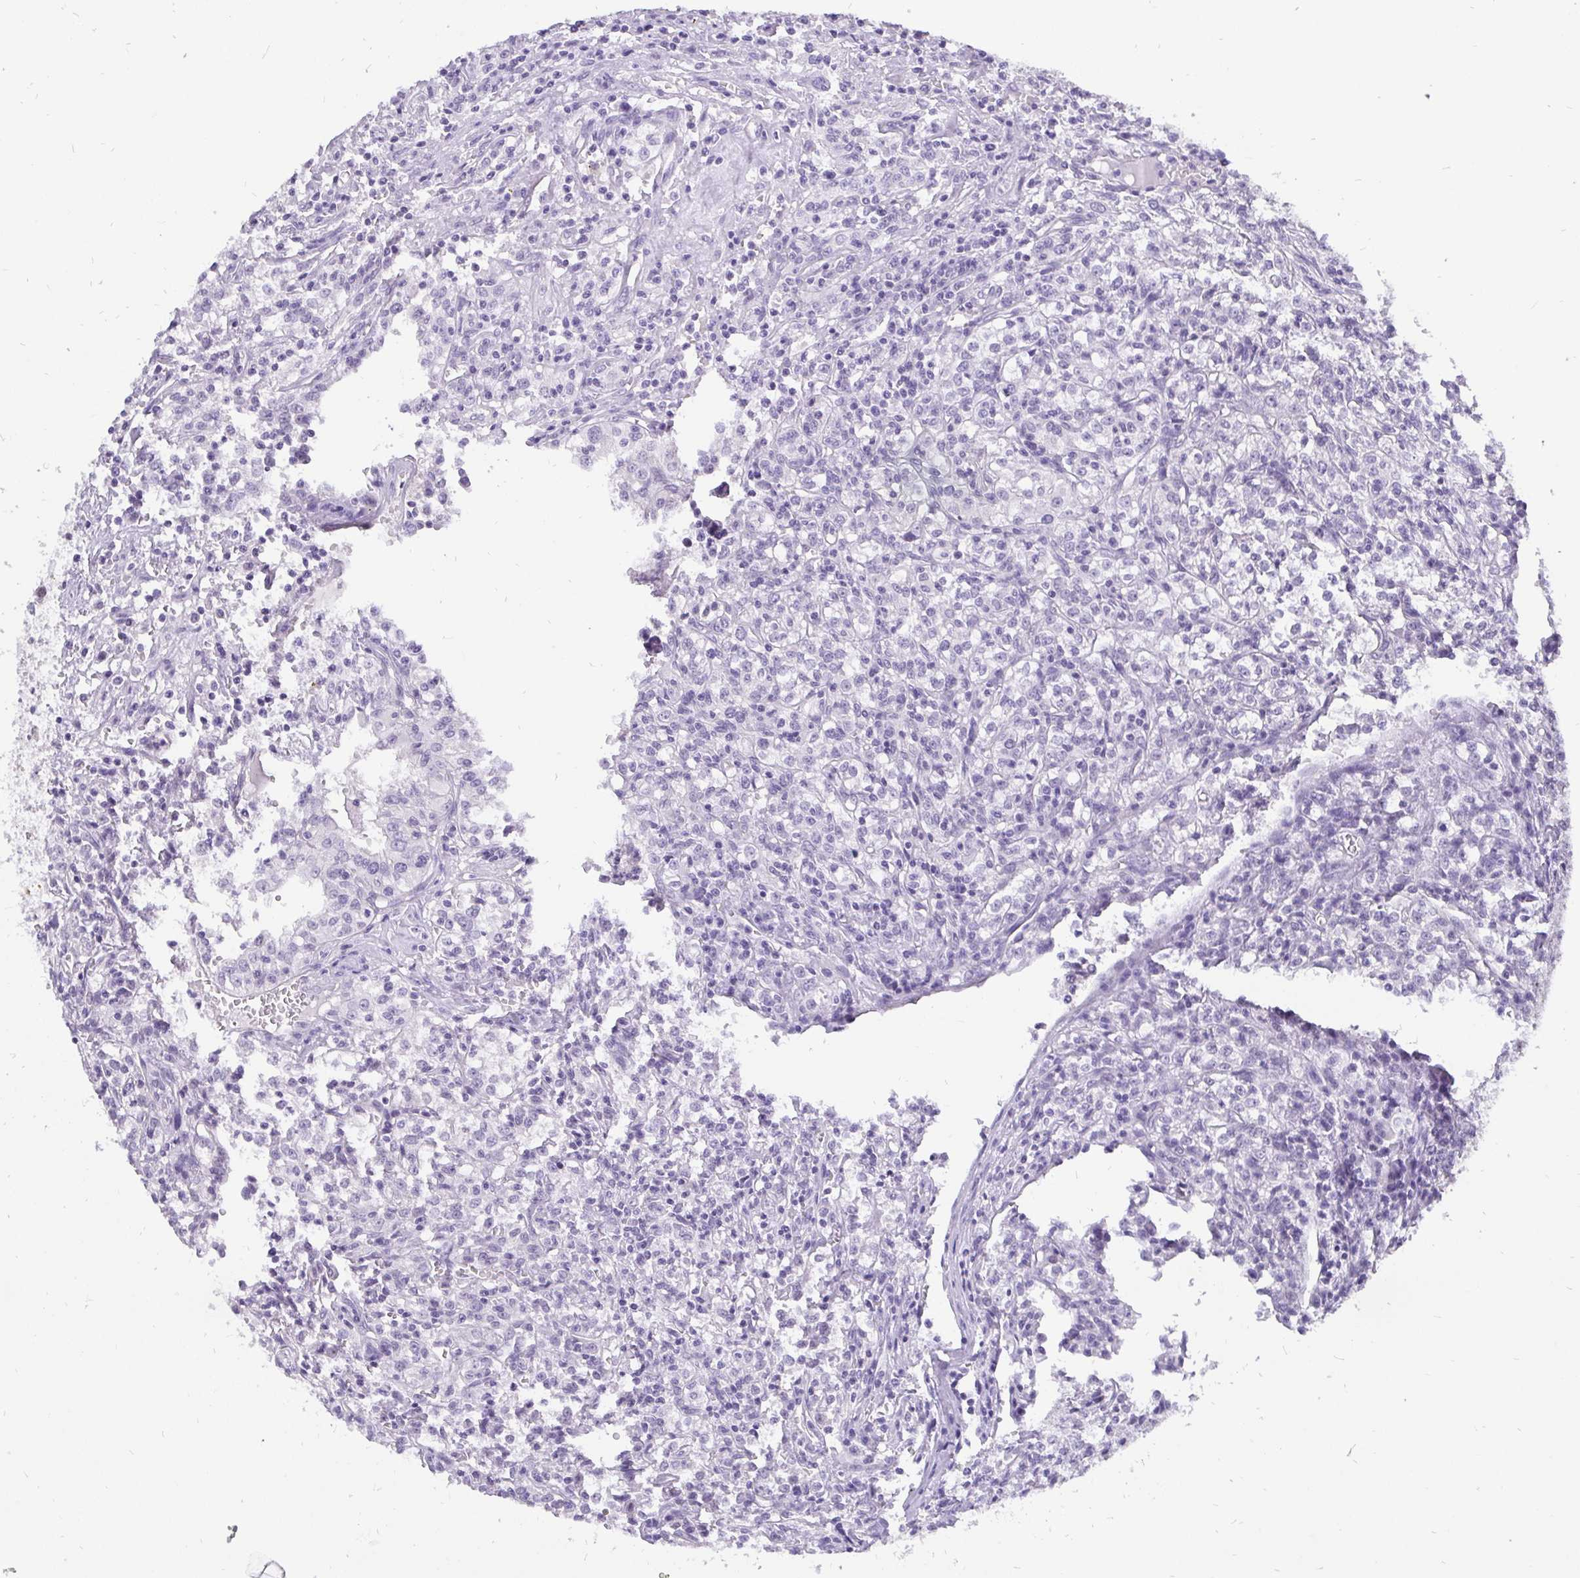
{"staining": {"intensity": "negative", "quantity": "none", "location": "none"}, "tissue": "renal cancer", "cell_type": "Tumor cells", "image_type": "cancer", "snomed": [{"axis": "morphology", "description": "Adenocarcinoma, NOS"}, {"axis": "topography", "description": "Kidney"}], "caption": "IHC histopathology image of adenocarcinoma (renal) stained for a protein (brown), which shows no positivity in tumor cells.", "gene": "ZNF860", "patient": {"sex": "male", "age": 36}}